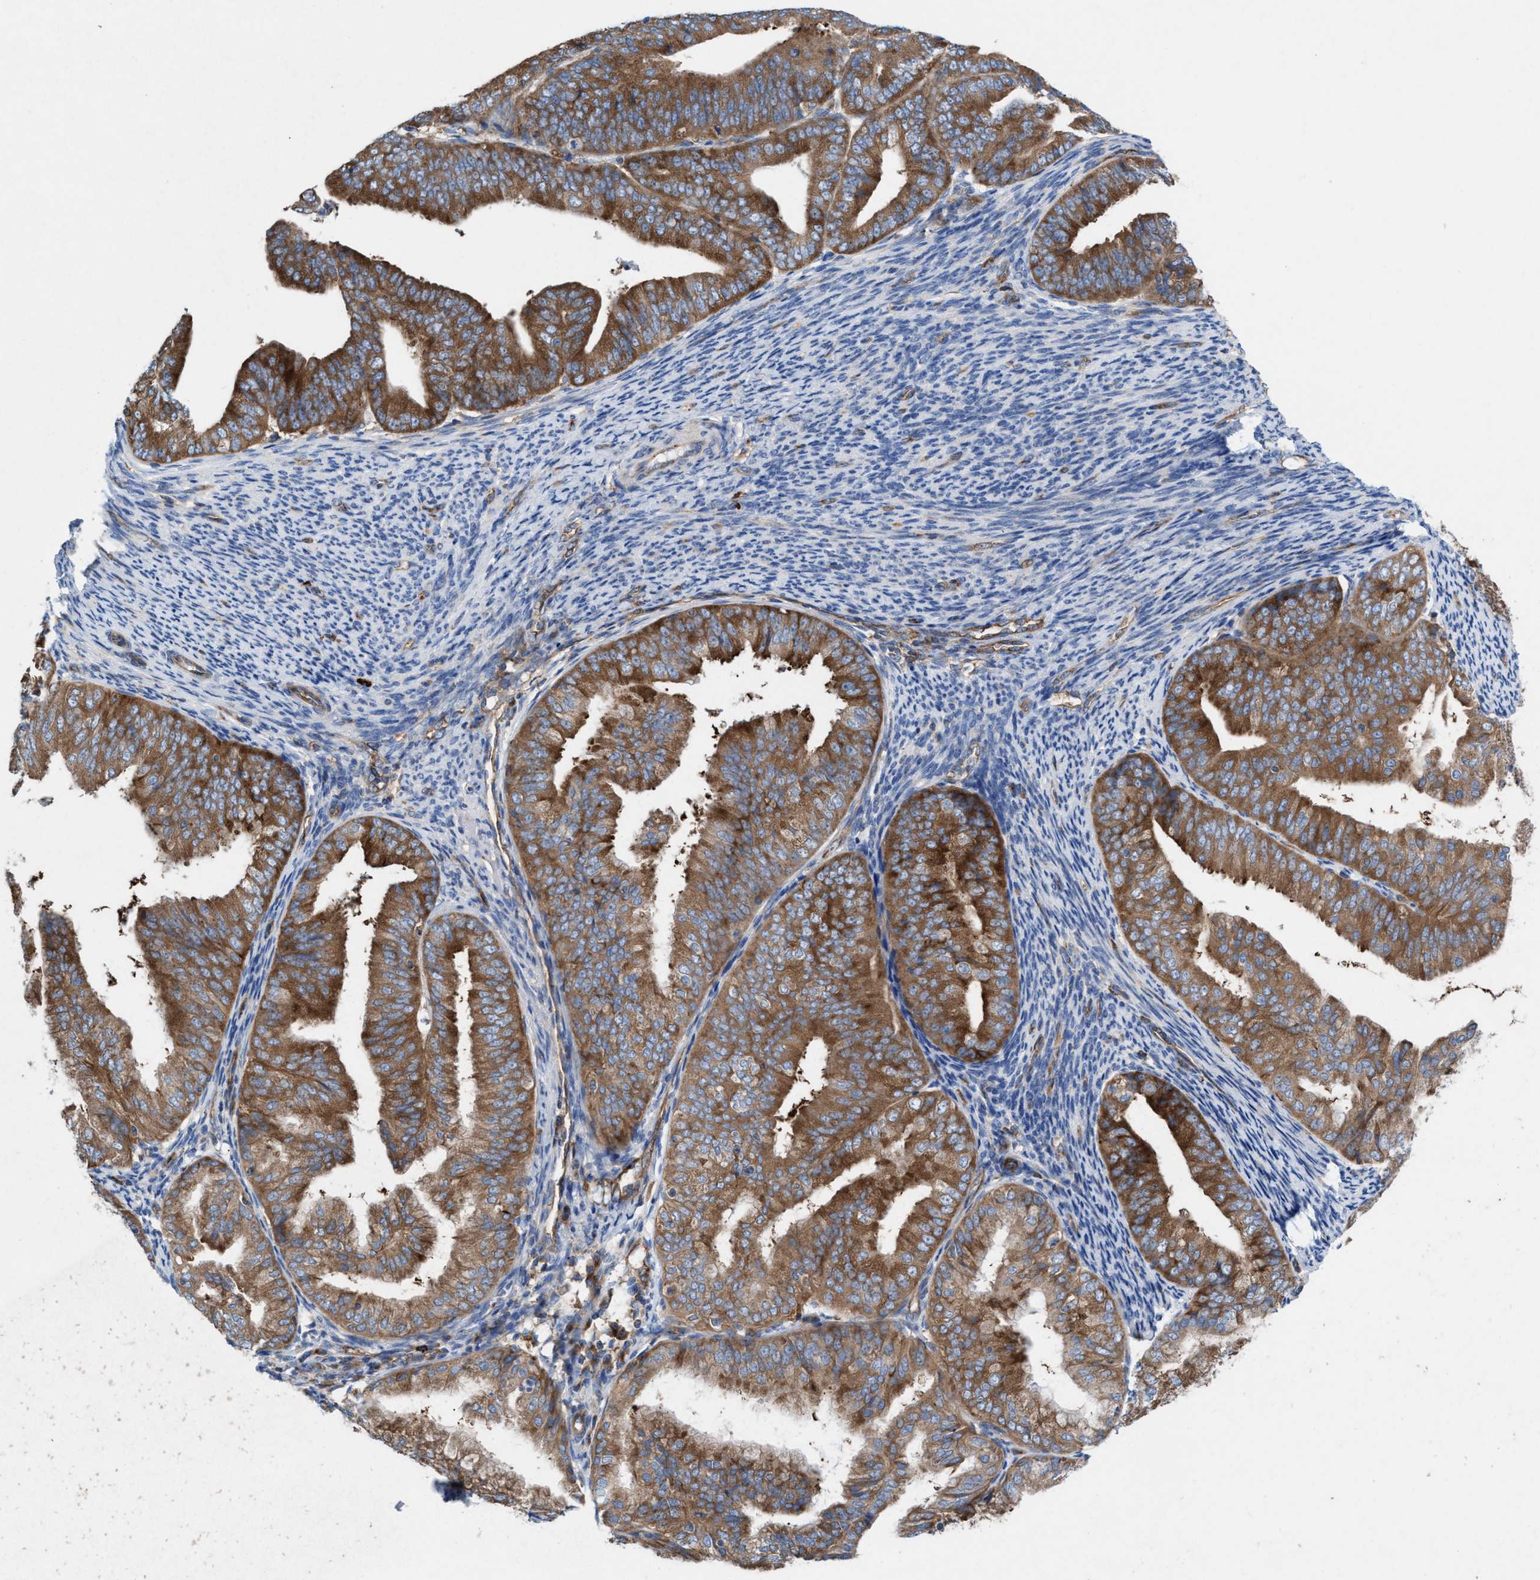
{"staining": {"intensity": "strong", "quantity": ">75%", "location": "cytoplasmic/membranous"}, "tissue": "endometrial cancer", "cell_type": "Tumor cells", "image_type": "cancer", "snomed": [{"axis": "morphology", "description": "Adenocarcinoma, NOS"}, {"axis": "topography", "description": "Endometrium"}], "caption": "Tumor cells demonstrate high levels of strong cytoplasmic/membranous positivity in about >75% of cells in adenocarcinoma (endometrial).", "gene": "NYAP1", "patient": {"sex": "female", "age": 63}}